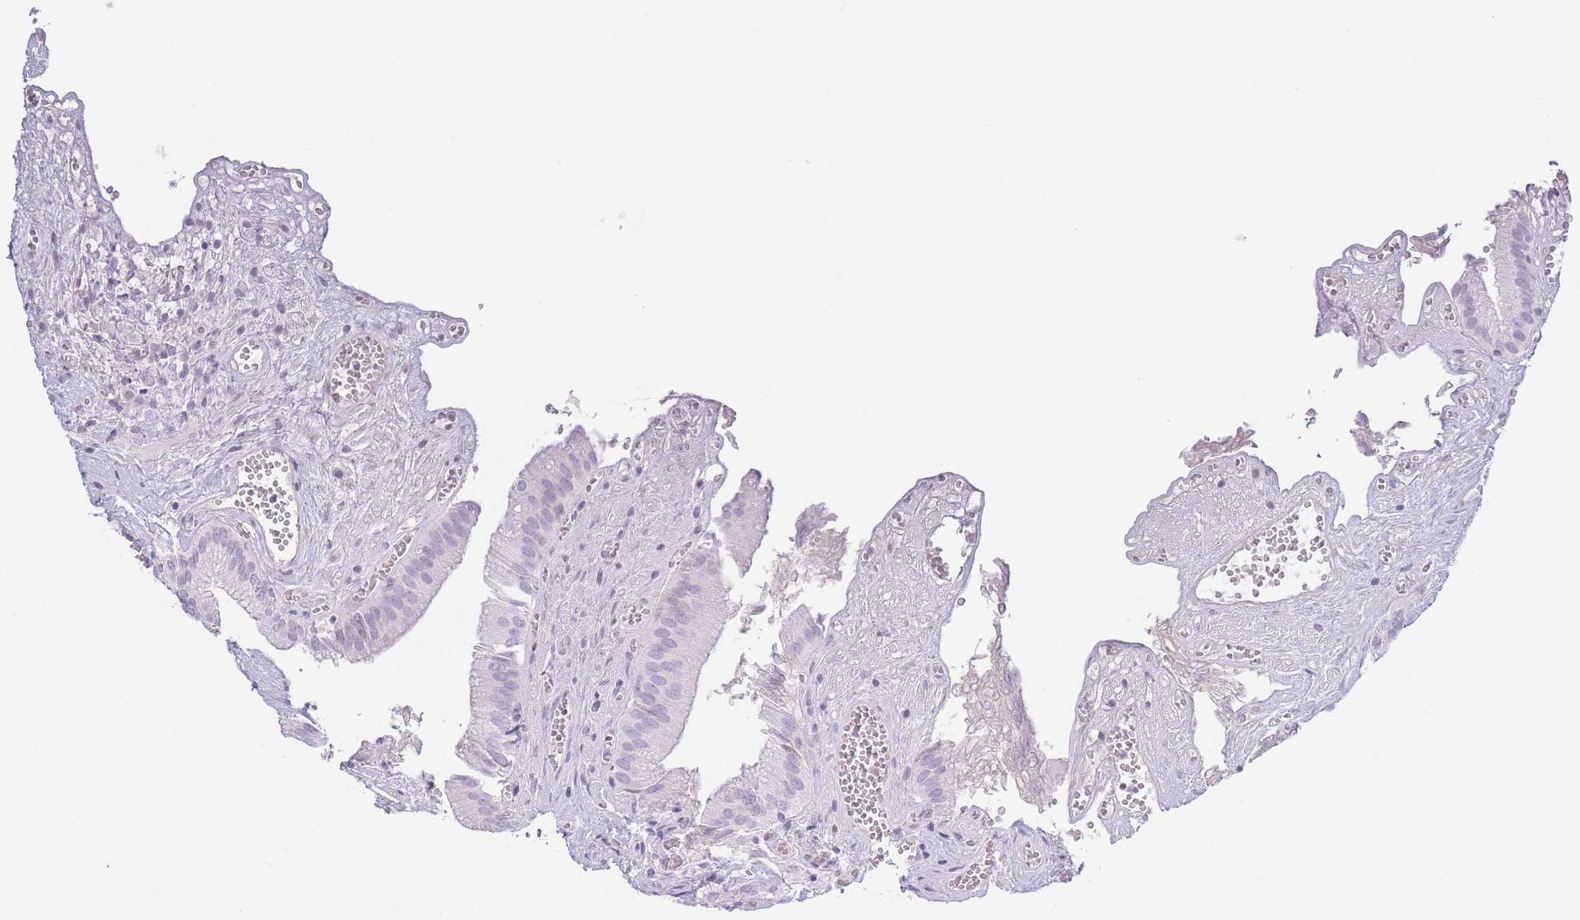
{"staining": {"intensity": "negative", "quantity": "none", "location": "none"}, "tissue": "gallbladder", "cell_type": "Glandular cells", "image_type": "normal", "snomed": [{"axis": "morphology", "description": "Normal tissue, NOS"}, {"axis": "topography", "description": "Gallbladder"}, {"axis": "topography", "description": "Peripheral nerve tissue"}], "caption": "Immunohistochemistry (IHC) photomicrograph of normal gallbladder: human gallbladder stained with DAB shows no significant protein positivity in glandular cells.", "gene": "PKLR", "patient": {"sex": "male", "age": 17}}